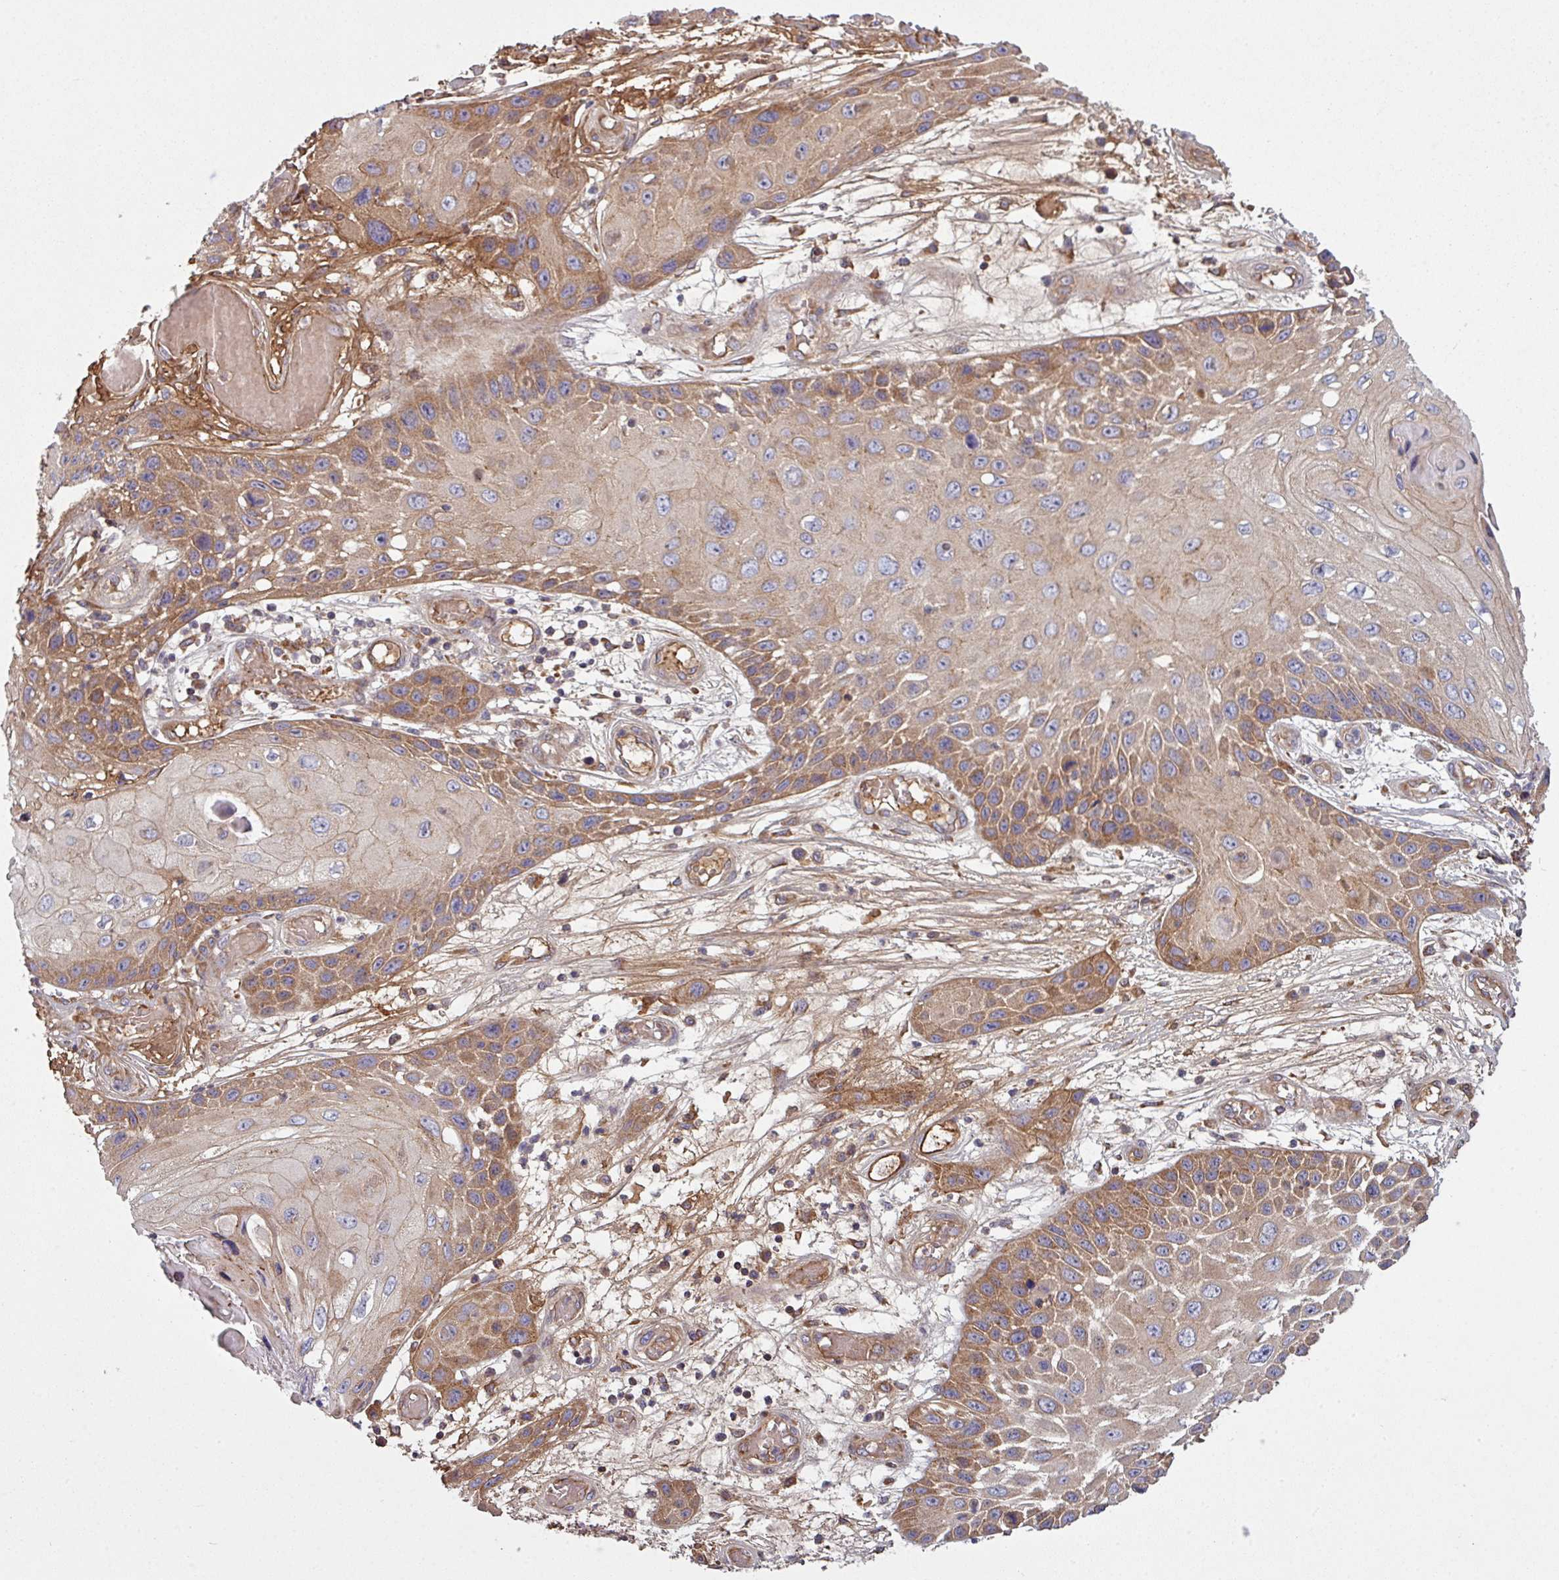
{"staining": {"intensity": "moderate", "quantity": ">75%", "location": "cytoplasmic/membranous"}, "tissue": "skin cancer", "cell_type": "Tumor cells", "image_type": "cancer", "snomed": [{"axis": "morphology", "description": "Squamous cell carcinoma, NOS"}, {"axis": "topography", "description": "Skin"}, {"axis": "topography", "description": "Vulva"}], "caption": "Human squamous cell carcinoma (skin) stained with a protein marker displays moderate staining in tumor cells.", "gene": "SNRNP25", "patient": {"sex": "female", "age": 44}}